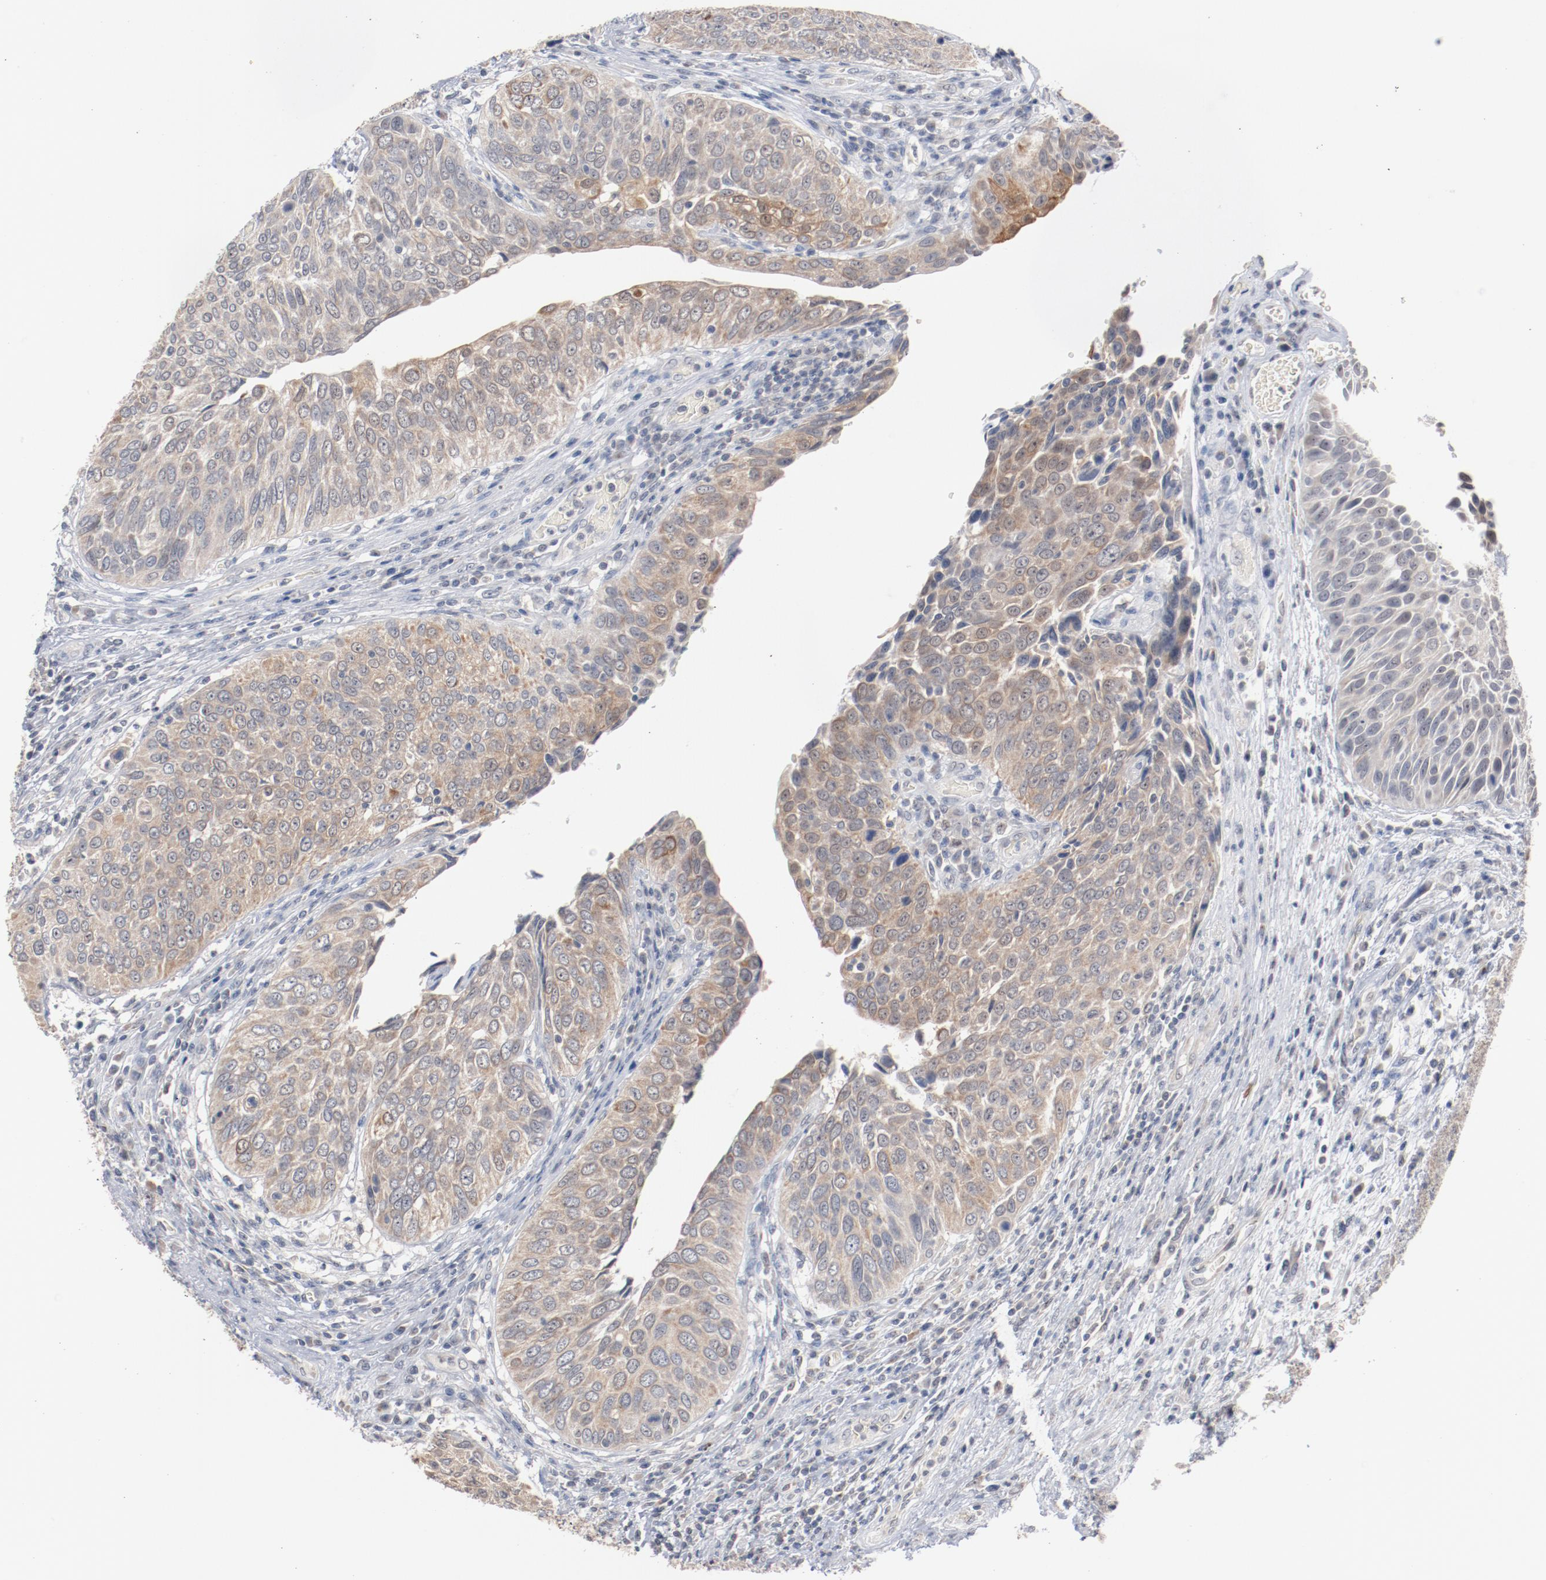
{"staining": {"intensity": "weak", "quantity": ">75%", "location": "cytoplasmic/membranous"}, "tissue": "urothelial cancer", "cell_type": "Tumor cells", "image_type": "cancer", "snomed": [{"axis": "morphology", "description": "Urothelial carcinoma, High grade"}, {"axis": "topography", "description": "Urinary bladder"}], "caption": "Immunohistochemical staining of urothelial cancer demonstrates low levels of weak cytoplasmic/membranous protein expression in approximately >75% of tumor cells. The protein of interest is shown in brown color, while the nuclei are stained blue.", "gene": "ERICH1", "patient": {"sex": "male", "age": 50}}